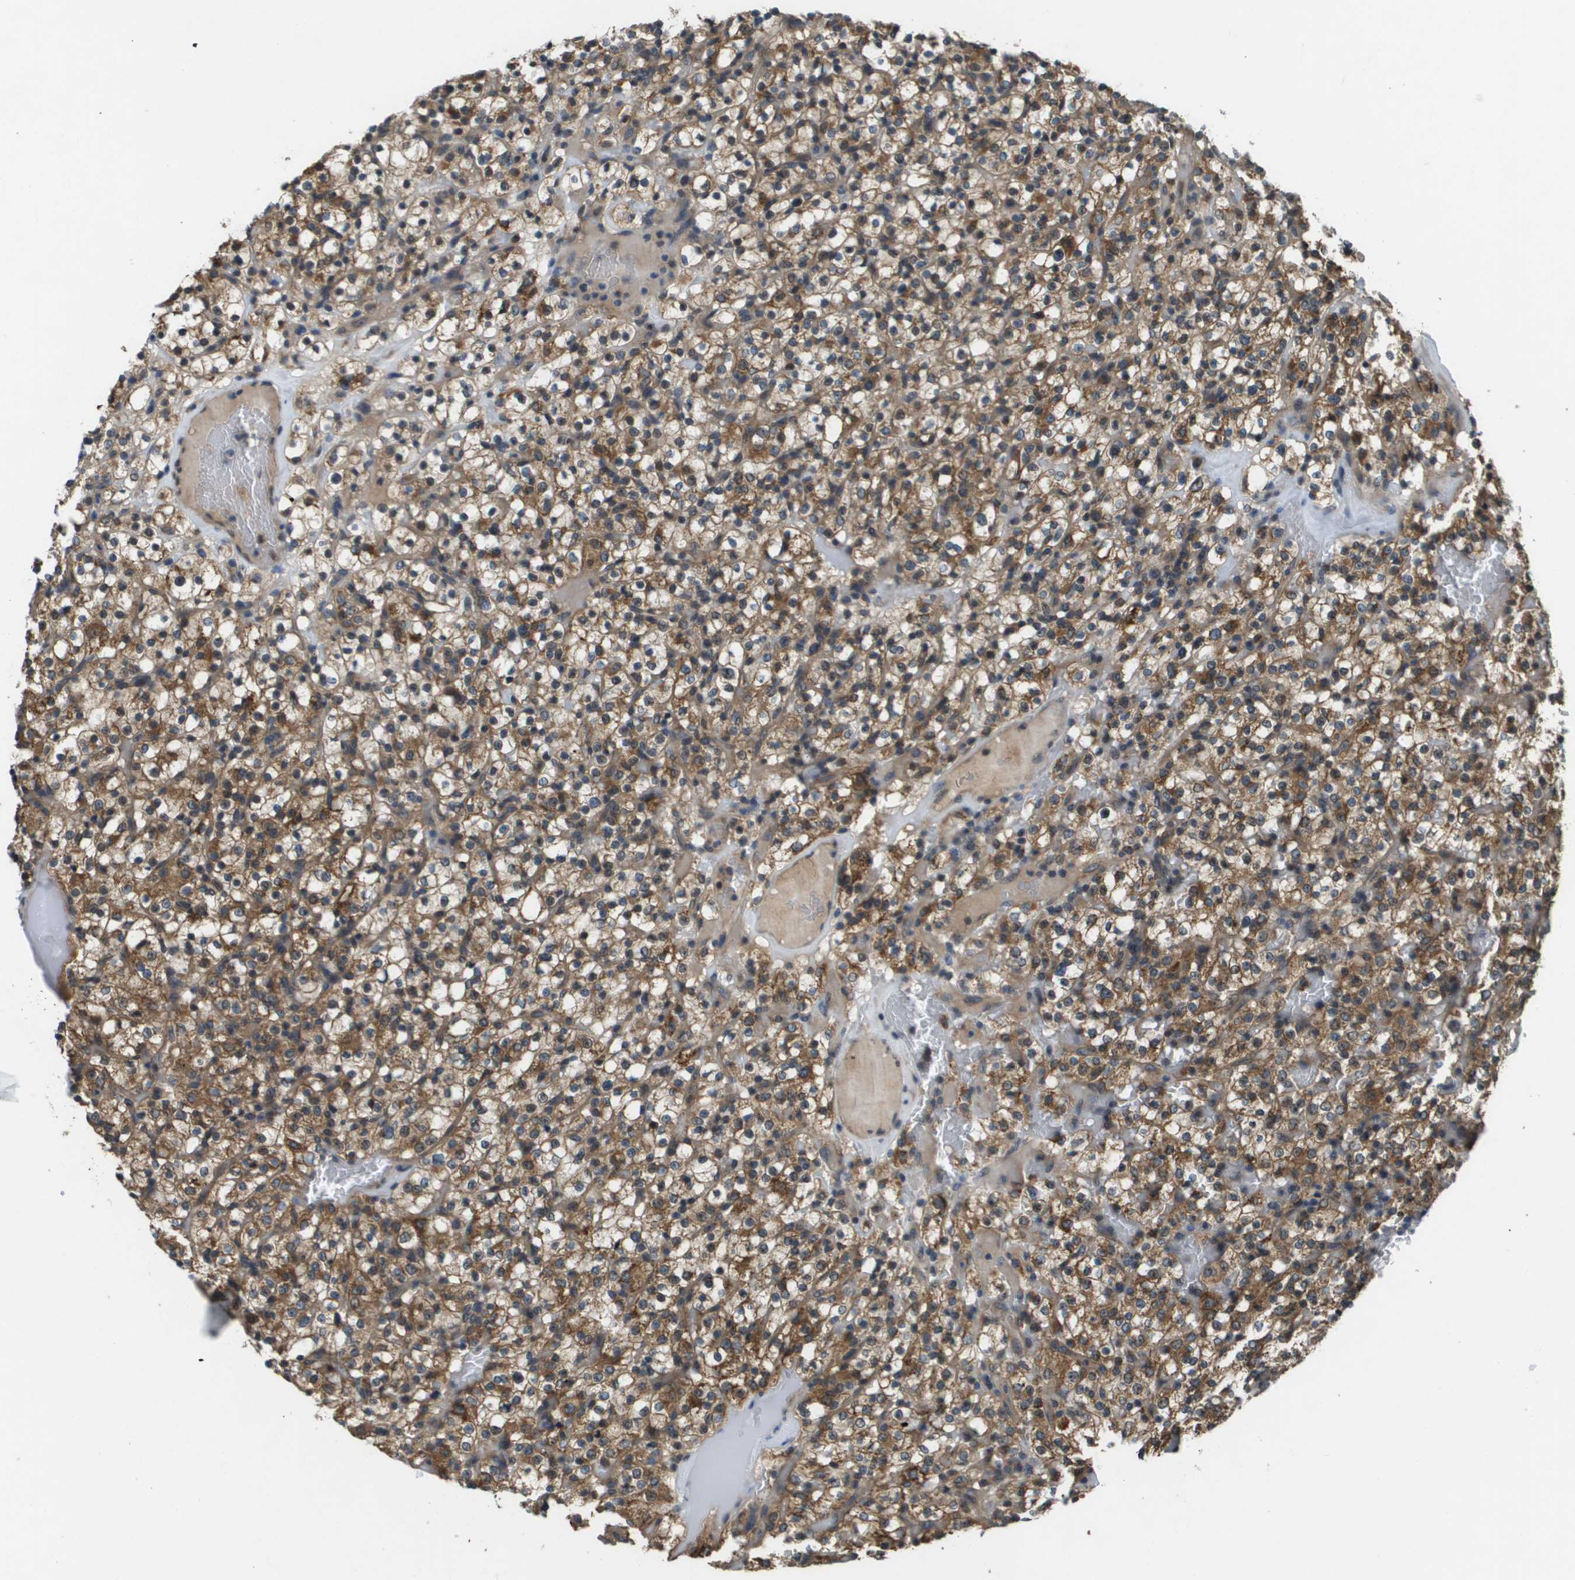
{"staining": {"intensity": "moderate", "quantity": ">75%", "location": "cytoplasmic/membranous"}, "tissue": "renal cancer", "cell_type": "Tumor cells", "image_type": "cancer", "snomed": [{"axis": "morphology", "description": "Normal tissue, NOS"}, {"axis": "morphology", "description": "Adenocarcinoma, NOS"}, {"axis": "topography", "description": "Kidney"}], "caption": "Immunohistochemistry (IHC) image of neoplastic tissue: human renal cancer stained using immunohistochemistry (IHC) shows medium levels of moderate protein expression localized specifically in the cytoplasmic/membranous of tumor cells, appearing as a cytoplasmic/membranous brown color.", "gene": "CDKN2C", "patient": {"sex": "female", "age": 72}}